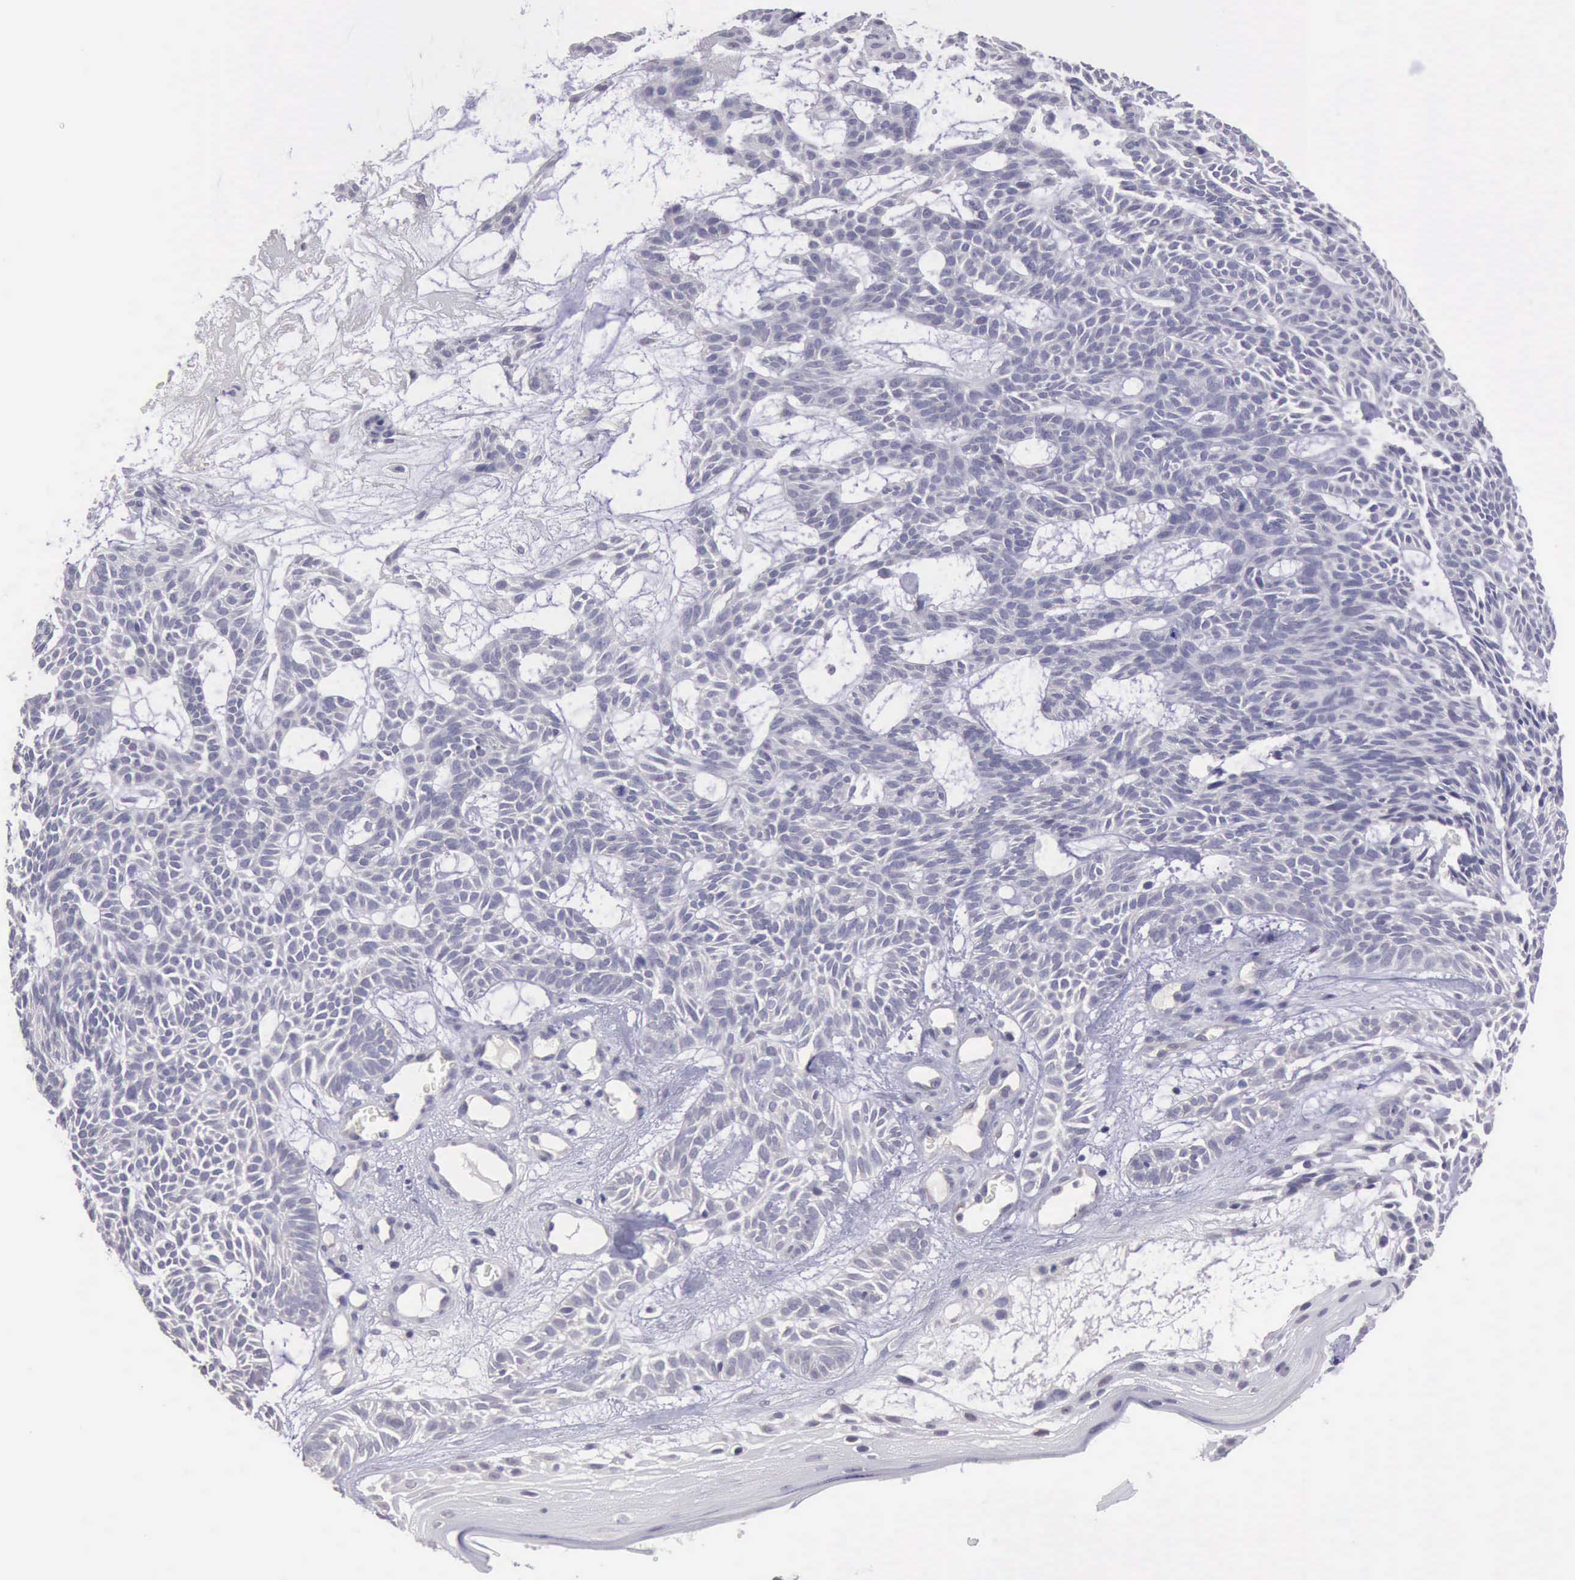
{"staining": {"intensity": "negative", "quantity": "none", "location": "none"}, "tissue": "skin cancer", "cell_type": "Tumor cells", "image_type": "cancer", "snomed": [{"axis": "morphology", "description": "Basal cell carcinoma"}, {"axis": "topography", "description": "Skin"}], "caption": "The image demonstrates no staining of tumor cells in basal cell carcinoma (skin).", "gene": "KCND1", "patient": {"sex": "male", "age": 75}}